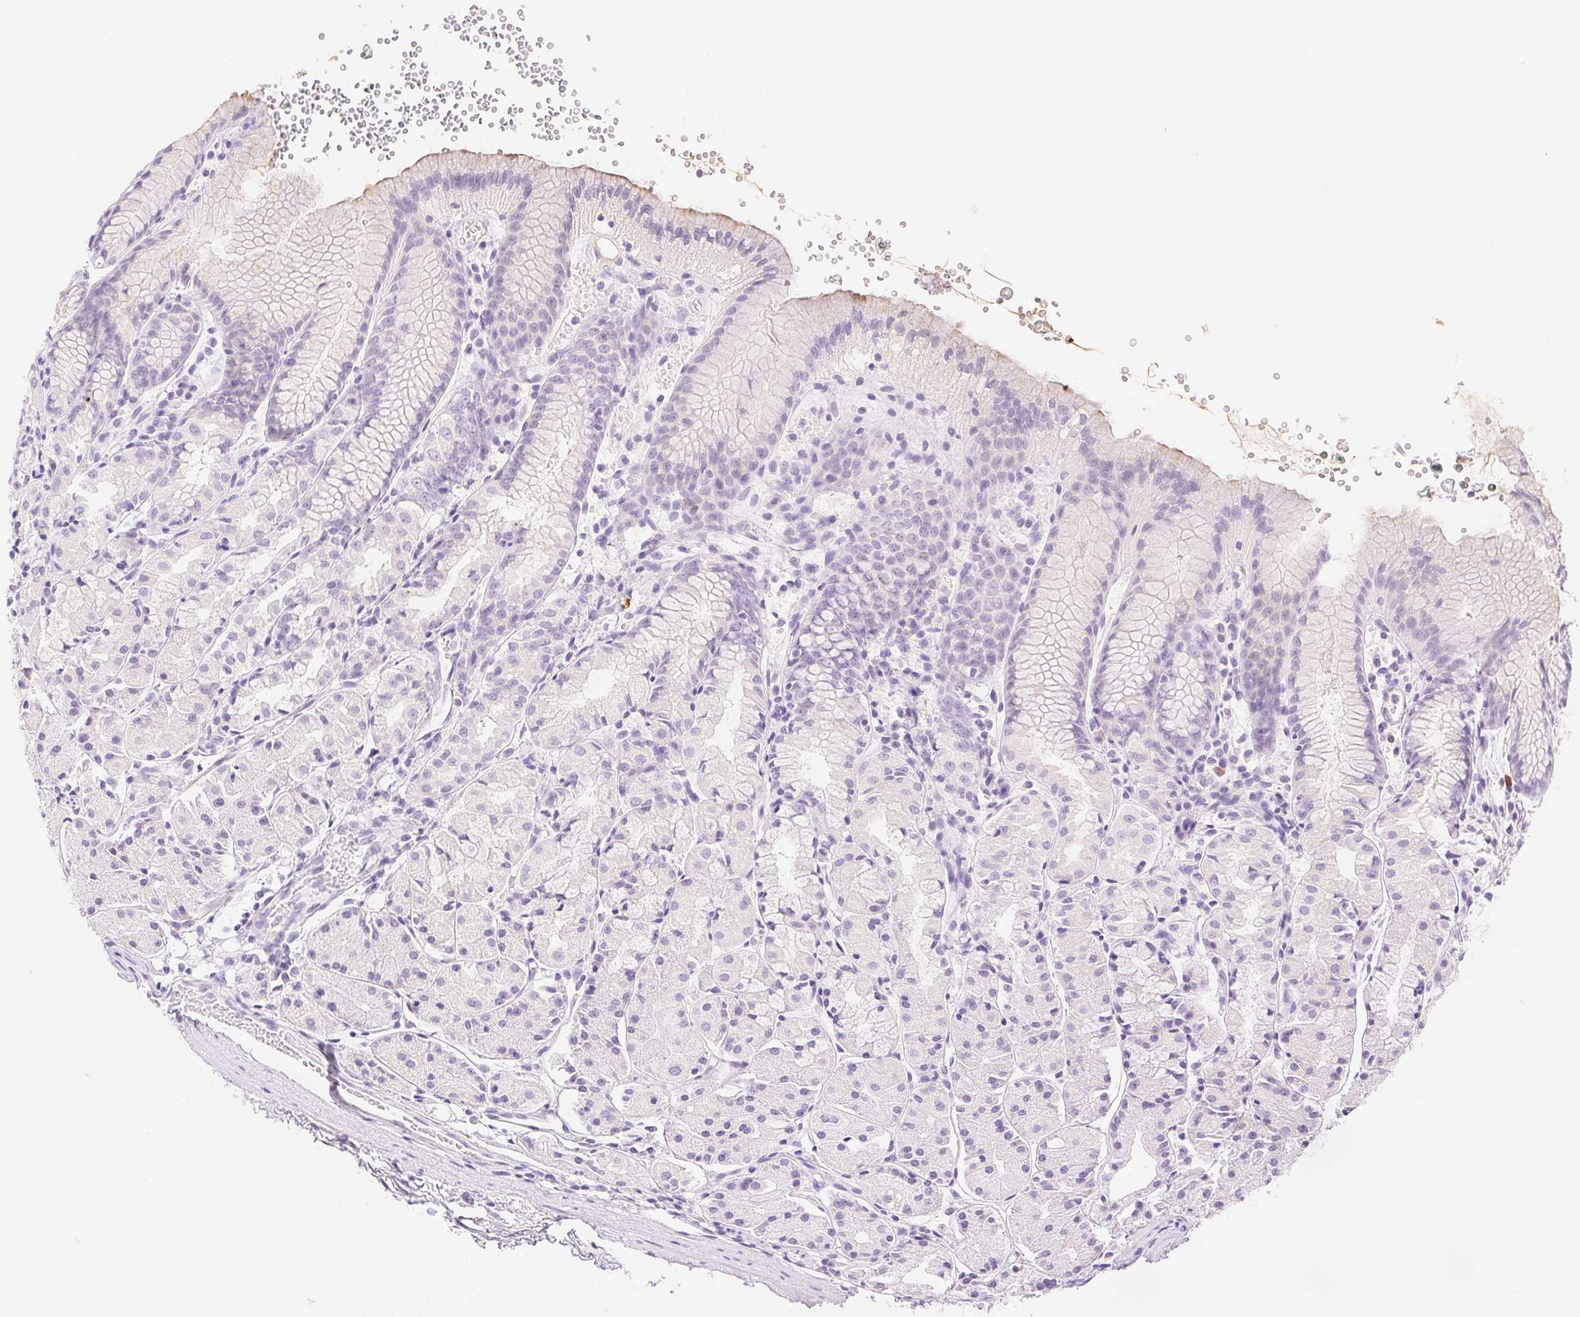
{"staining": {"intensity": "negative", "quantity": "none", "location": "none"}, "tissue": "stomach", "cell_type": "Glandular cells", "image_type": "normal", "snomed": [{"axis": "morphology", "description": "Normal tissue, NOS"}, {"axis": "topography", "description": "Stomach, upper"}], "caption": "A high-resolution histopathology image shows immunohistochemistry staining of unremarkable stomach, which demonstrates no significant positivity in glandular cells. Nuclei are stained in blue.", "gene": "SPACA4", "patient": {"sex": "male", "age": 47}}